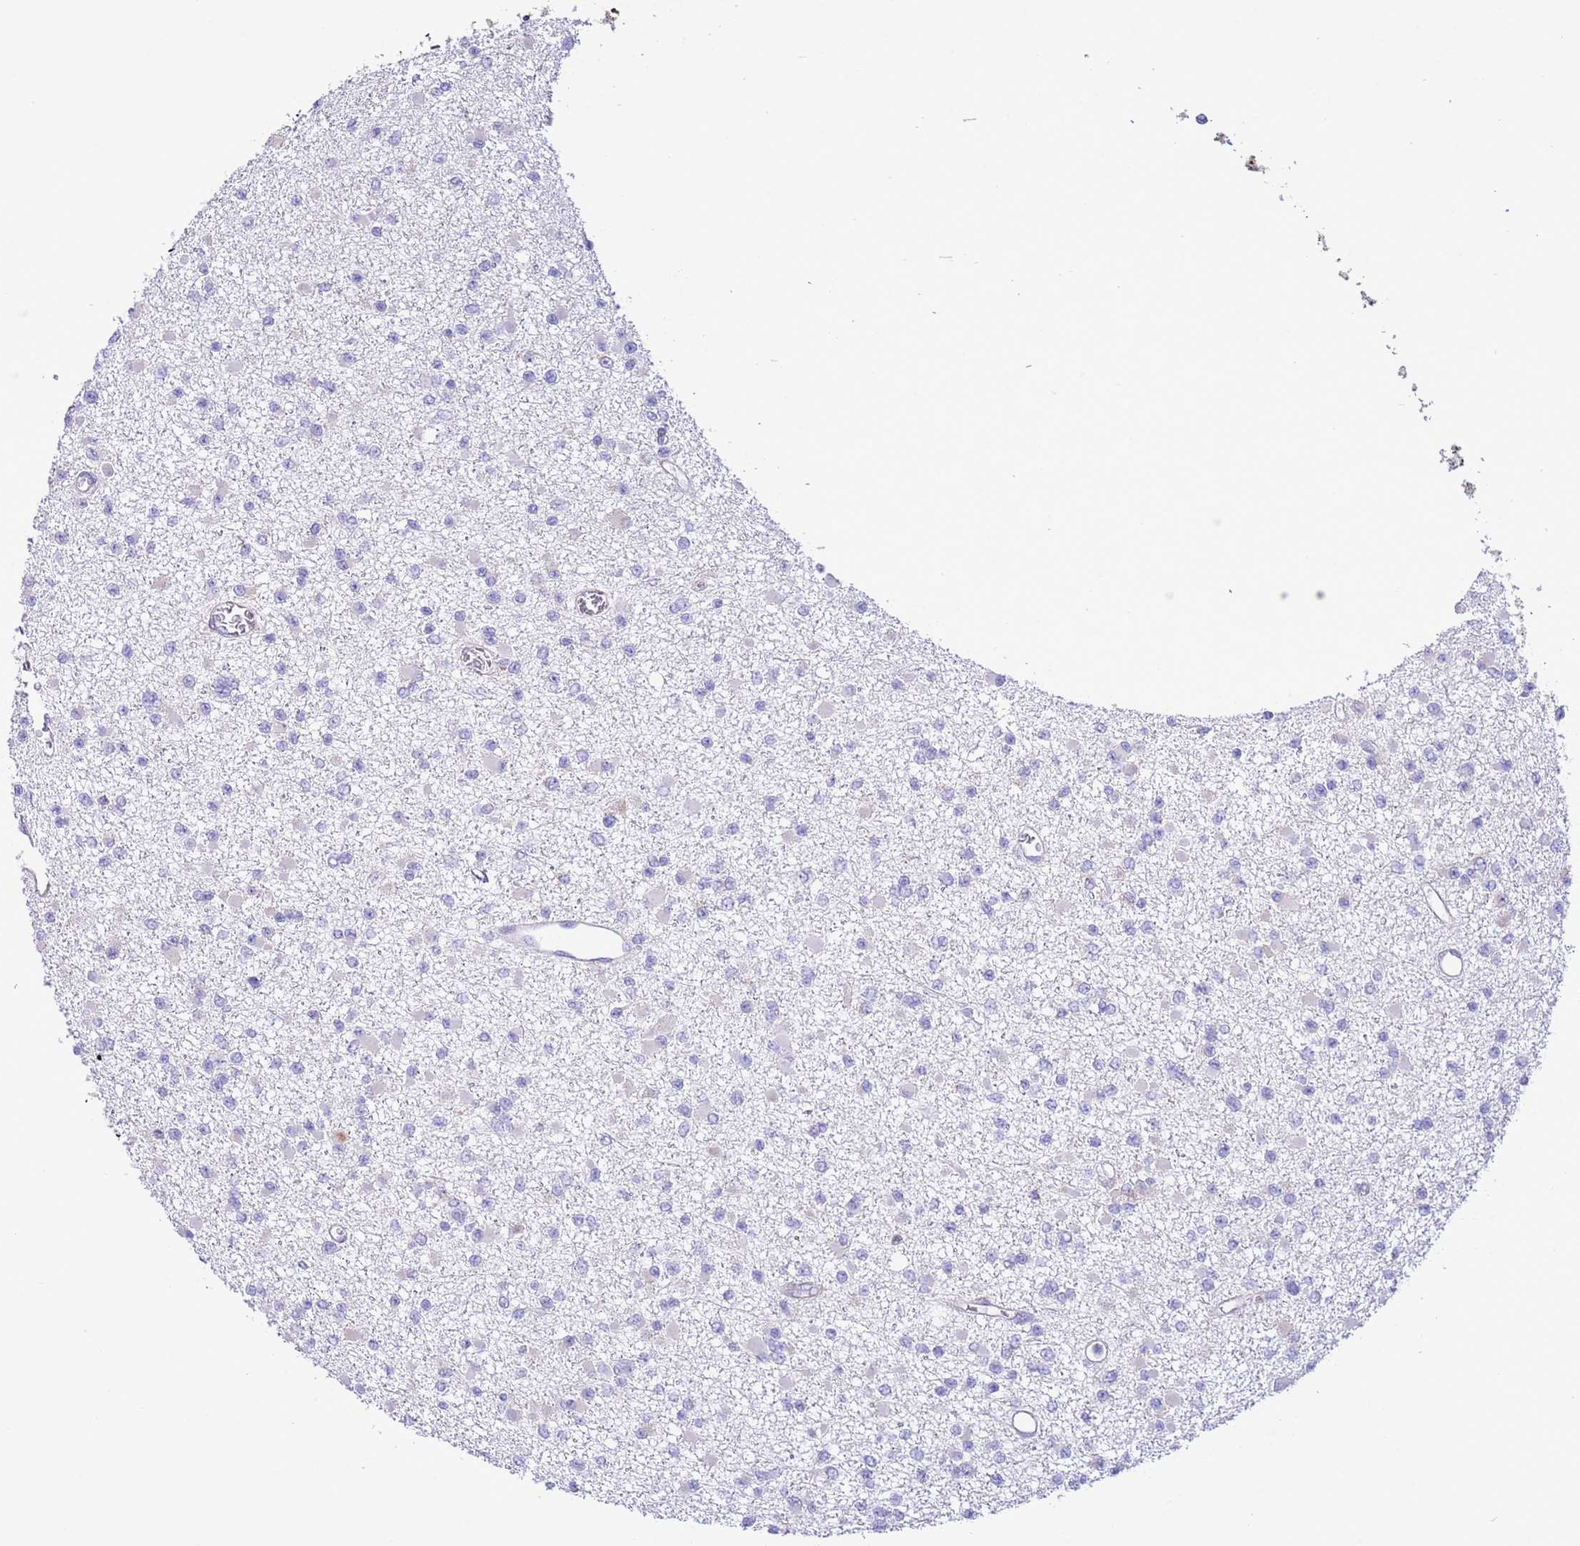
{"staining": {"intensity": "negative", "quantity": "none", "location": "none"}, "tissue": "glioma", "cell_type": "Tumor cells", "image_type": "cancer", "snomed": [{"axis": "morphology", "description": "Glioma, malignant, Low grade"}, {"axis": "topography", "description": "Brain"}], "caption": "Tumor cells are negative for brown protein staining in low-grade glioma (malignant). (DAB immunohistochemistry (IHC), high magnification).", "gene": "SS18L2", "patient": {"sex": "female", "age": 22}}